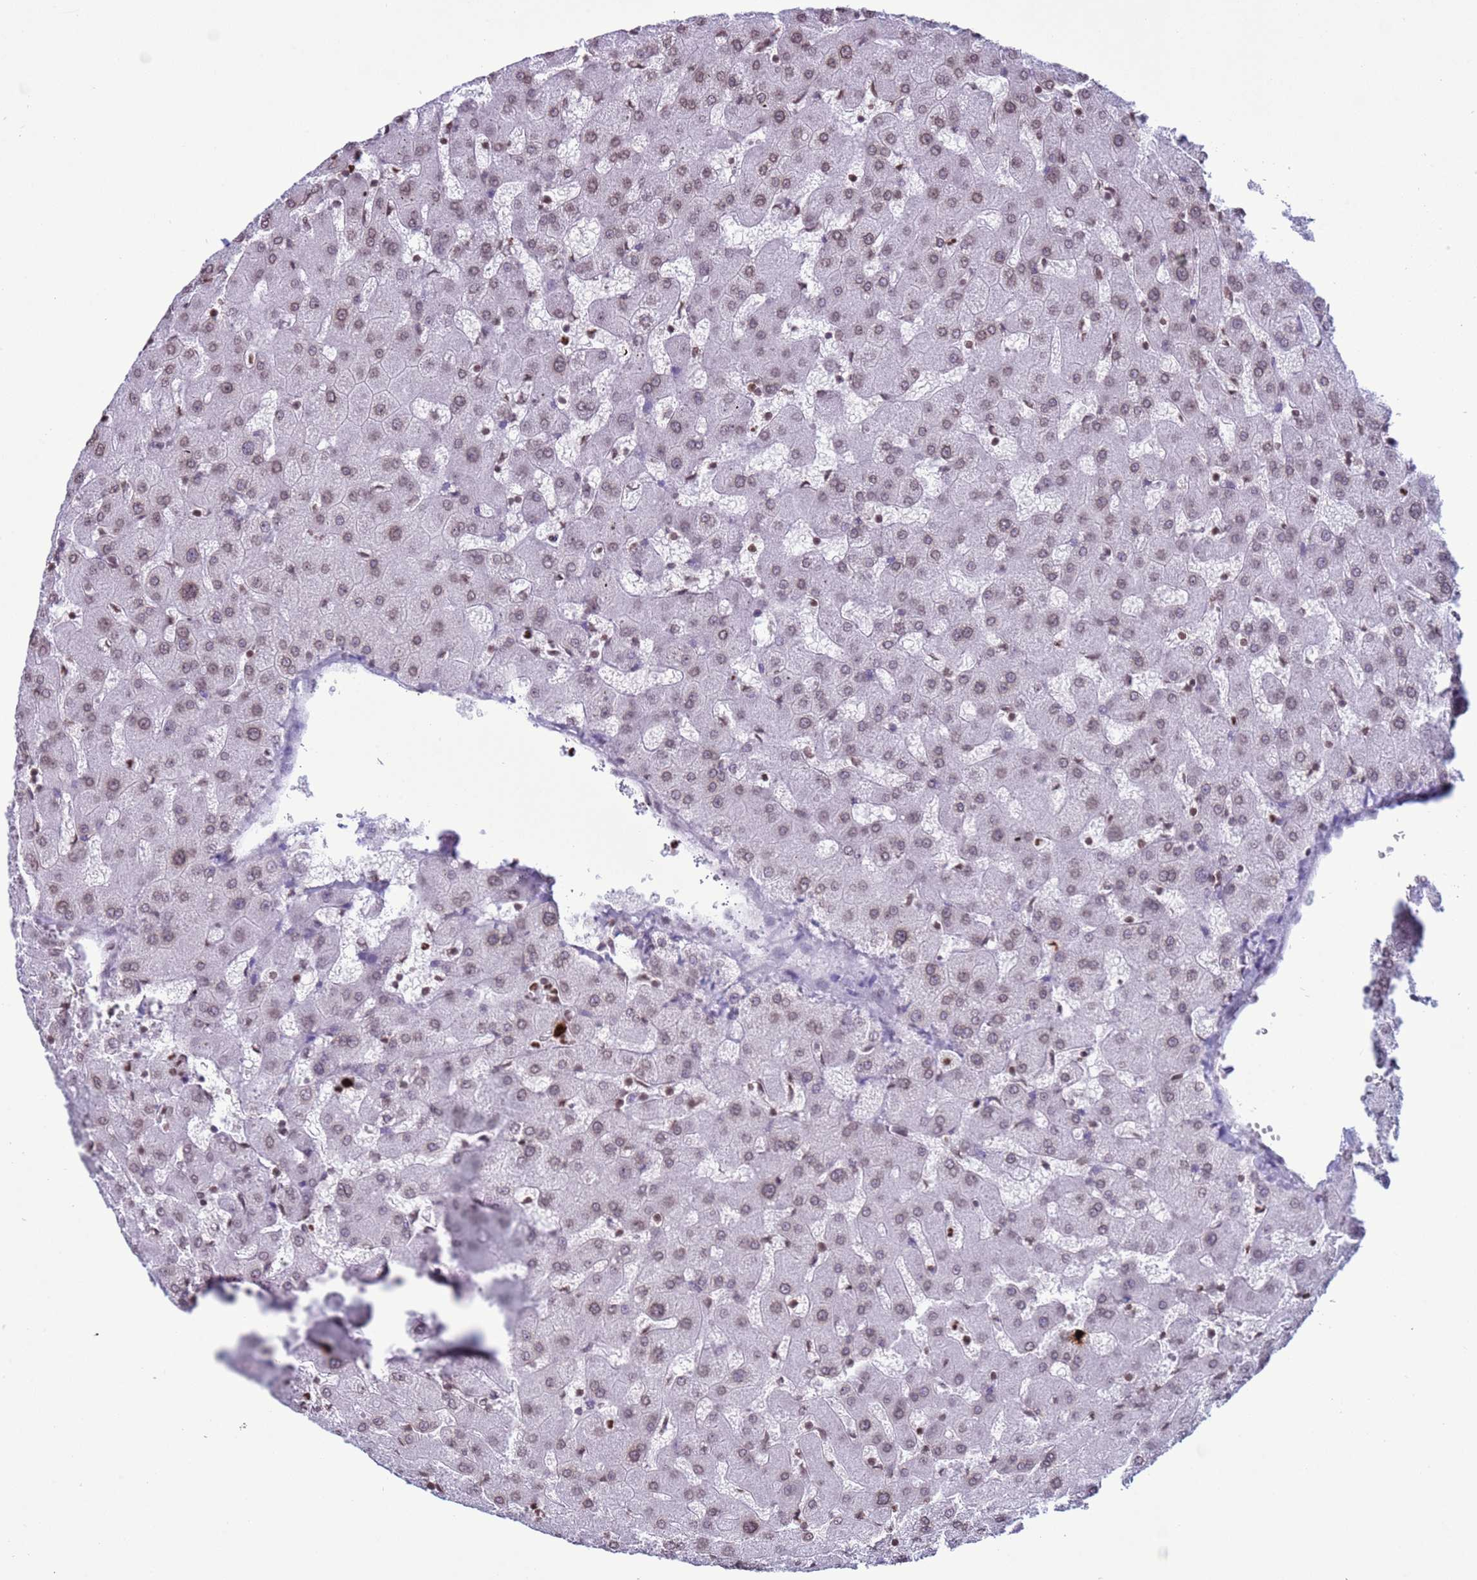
{"staining": {"intensity": "weak", "quantity": ">75%", "location": "nuclear"}, "tissue": "liver", "cell_type": "Cholangiocytes", "image_type": "normal", "snomed": [{"axis": "morphology", "description": "Normal tissue, NOS"}, {"axis": "topography", "description": "Liver"}], "caption": "Immunohistochemistry (IHC) of benign liver reveals low levels of weak nuclear positivity in approximately >75% of cholangiocytes. Using DAB (brown) and hematoxylin (blue) stains, captured at high magnification using brightfield microscopy.", "gene": "H4C11", "patient": {"sex": "female", "age": 63}}